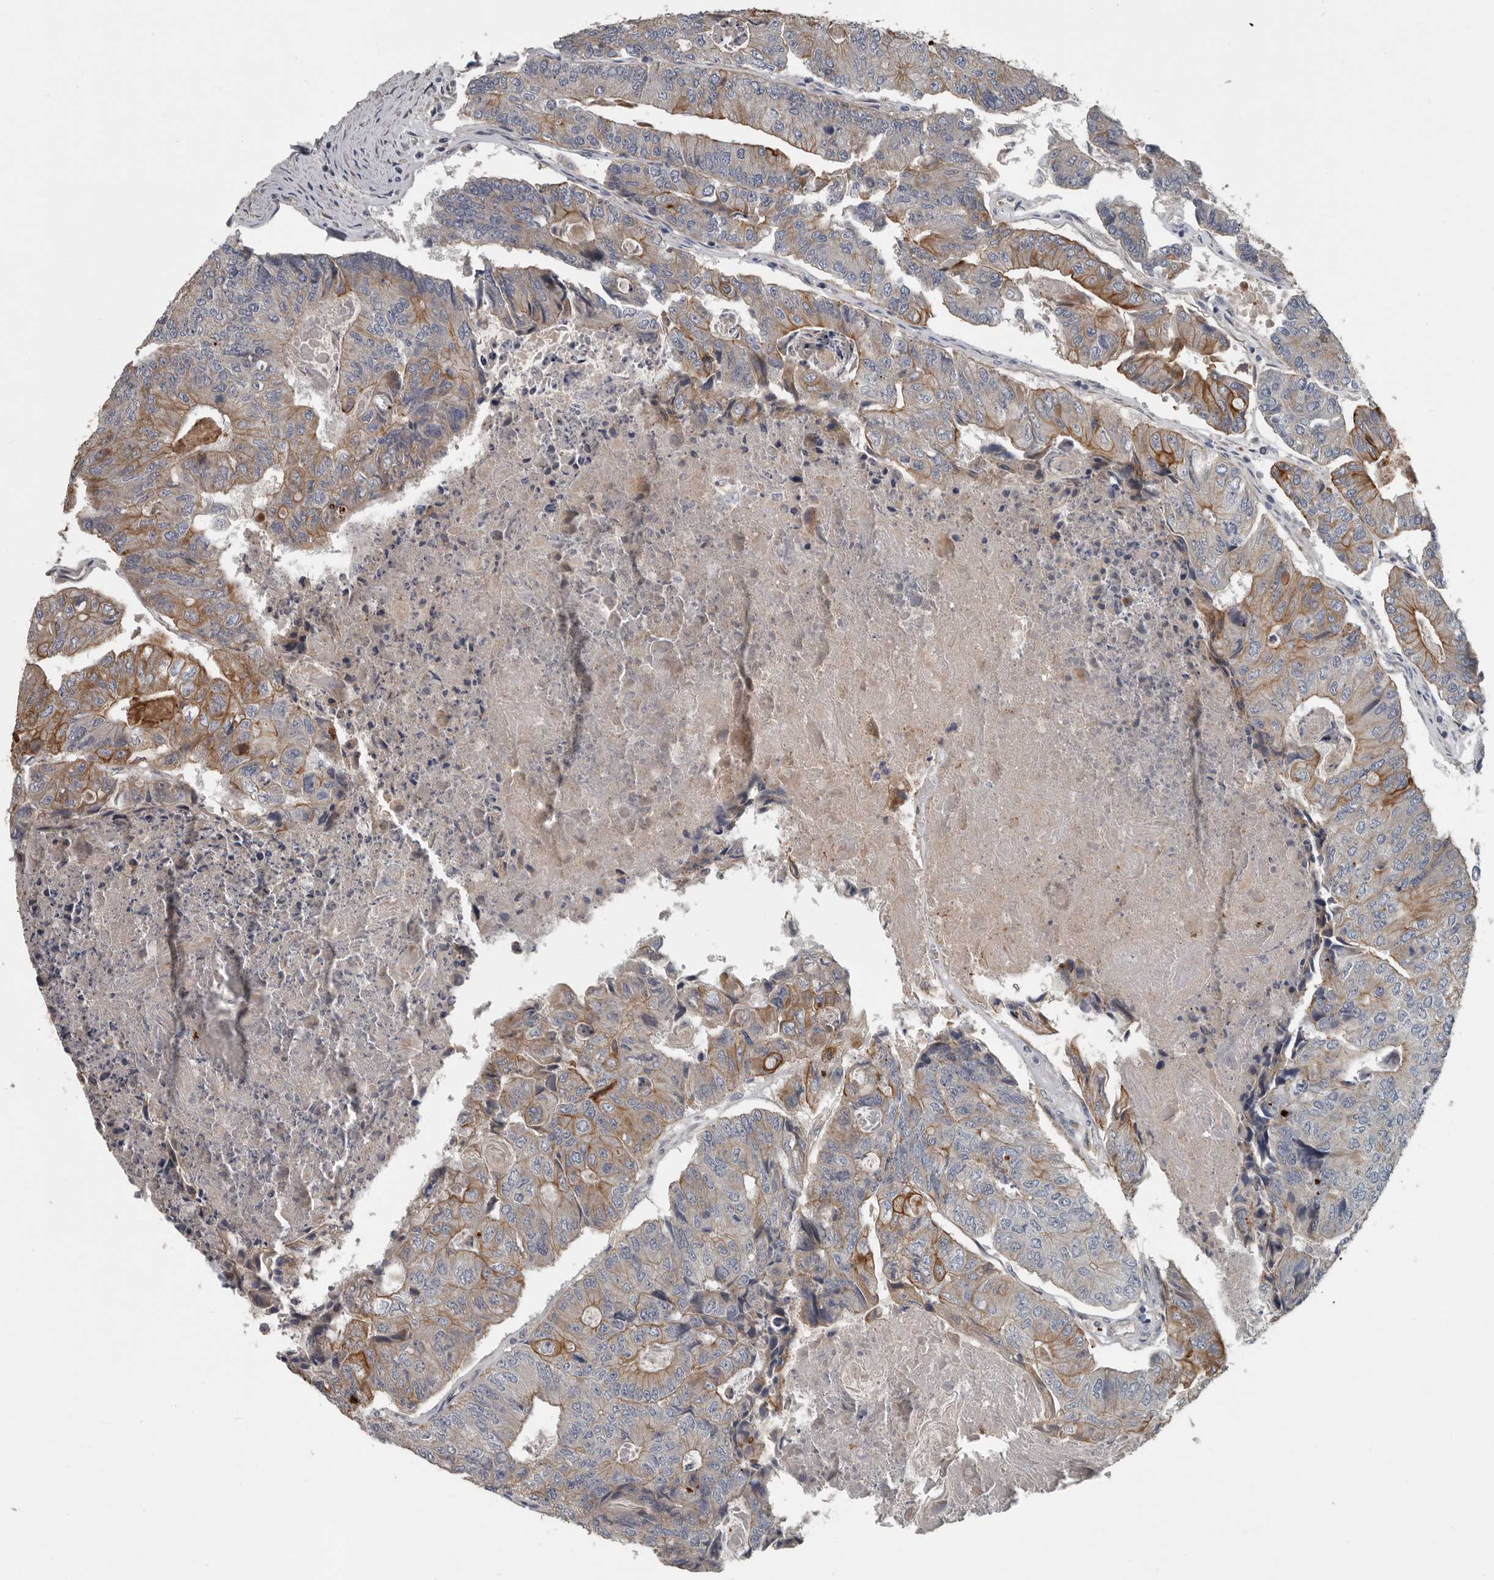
{"staining": {"intensity": "moderate", "quantity": "<25%", "location": "cytoplasmic/membranous"}, "tissue": "colorectal cancer", "cell_type": "Tumor cells", "image_type": "cancer", "snomed": [{"axis": "morphology", "description": "Adenocarcinoma, NOS"}, {"axis": "topography", "description": "Colon"}], "caption": "Protein analysis of colorectal cancer tissue exhibits moderate cytoplasmic/membranous staining in about <25% of tumor cells.", "gene": "DPY19L4", "patient": {"sex": "female", "age": 67}}